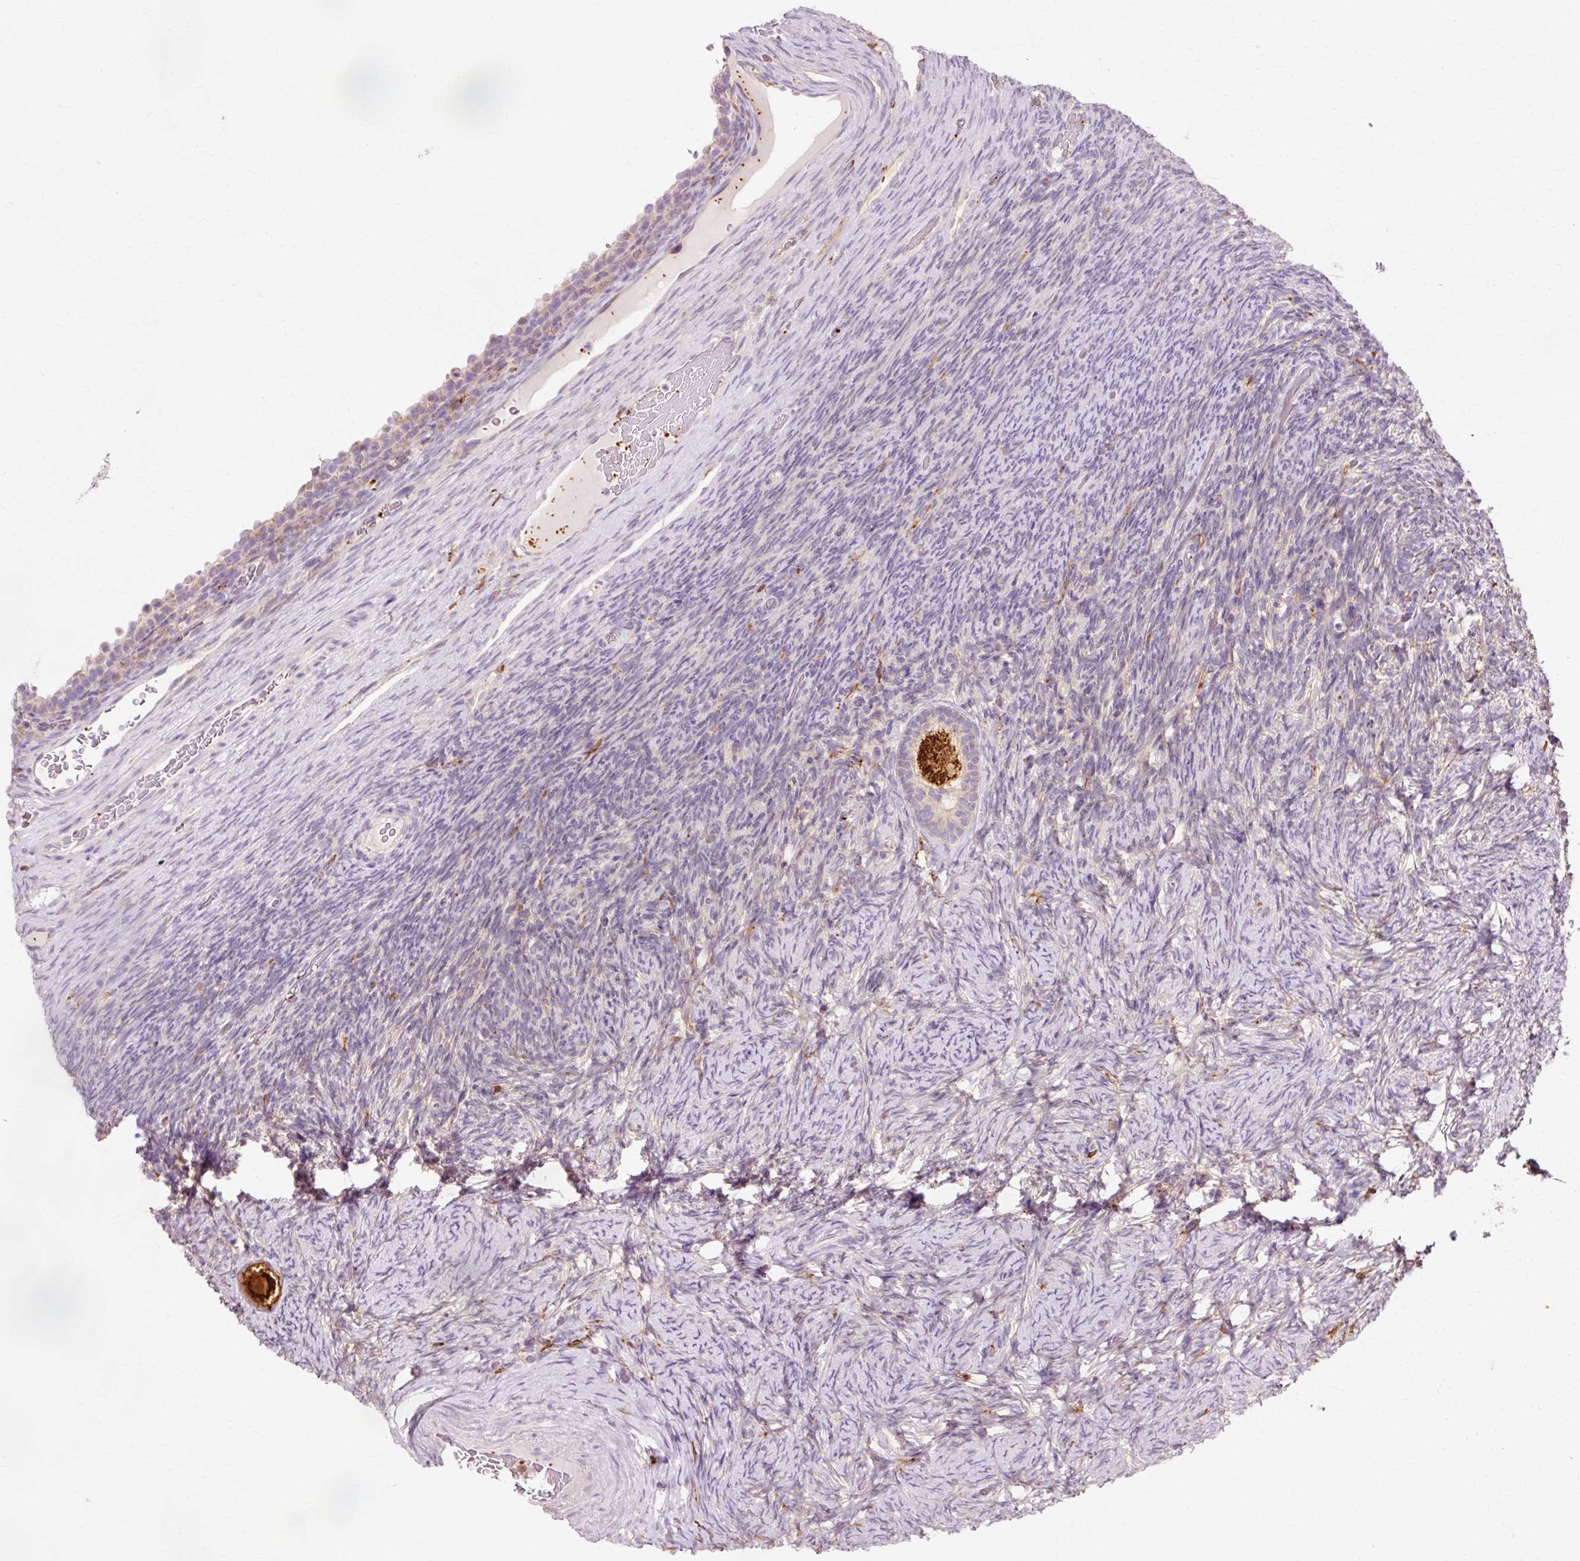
{"staining": {"intensity": "strong", "quantity": "25%-75%", "location": "cytoplasmic/membranous"}, "tissue": "ovary", "cell_type": "Follicle cells", "image_type": "normal", "snomed": [{"axis": "morphology", "description": "Normal tissue, NOS"}, {"axis": "topography", "description": "Ovary"}], "caption": "Follicle cells exhibit high levels of strong cytoplasmic/membranous positivity in about 25%-75% of cells in benign ovary.", "gene": "GPX1", "patient": {"sex": "female", "age": 34}}